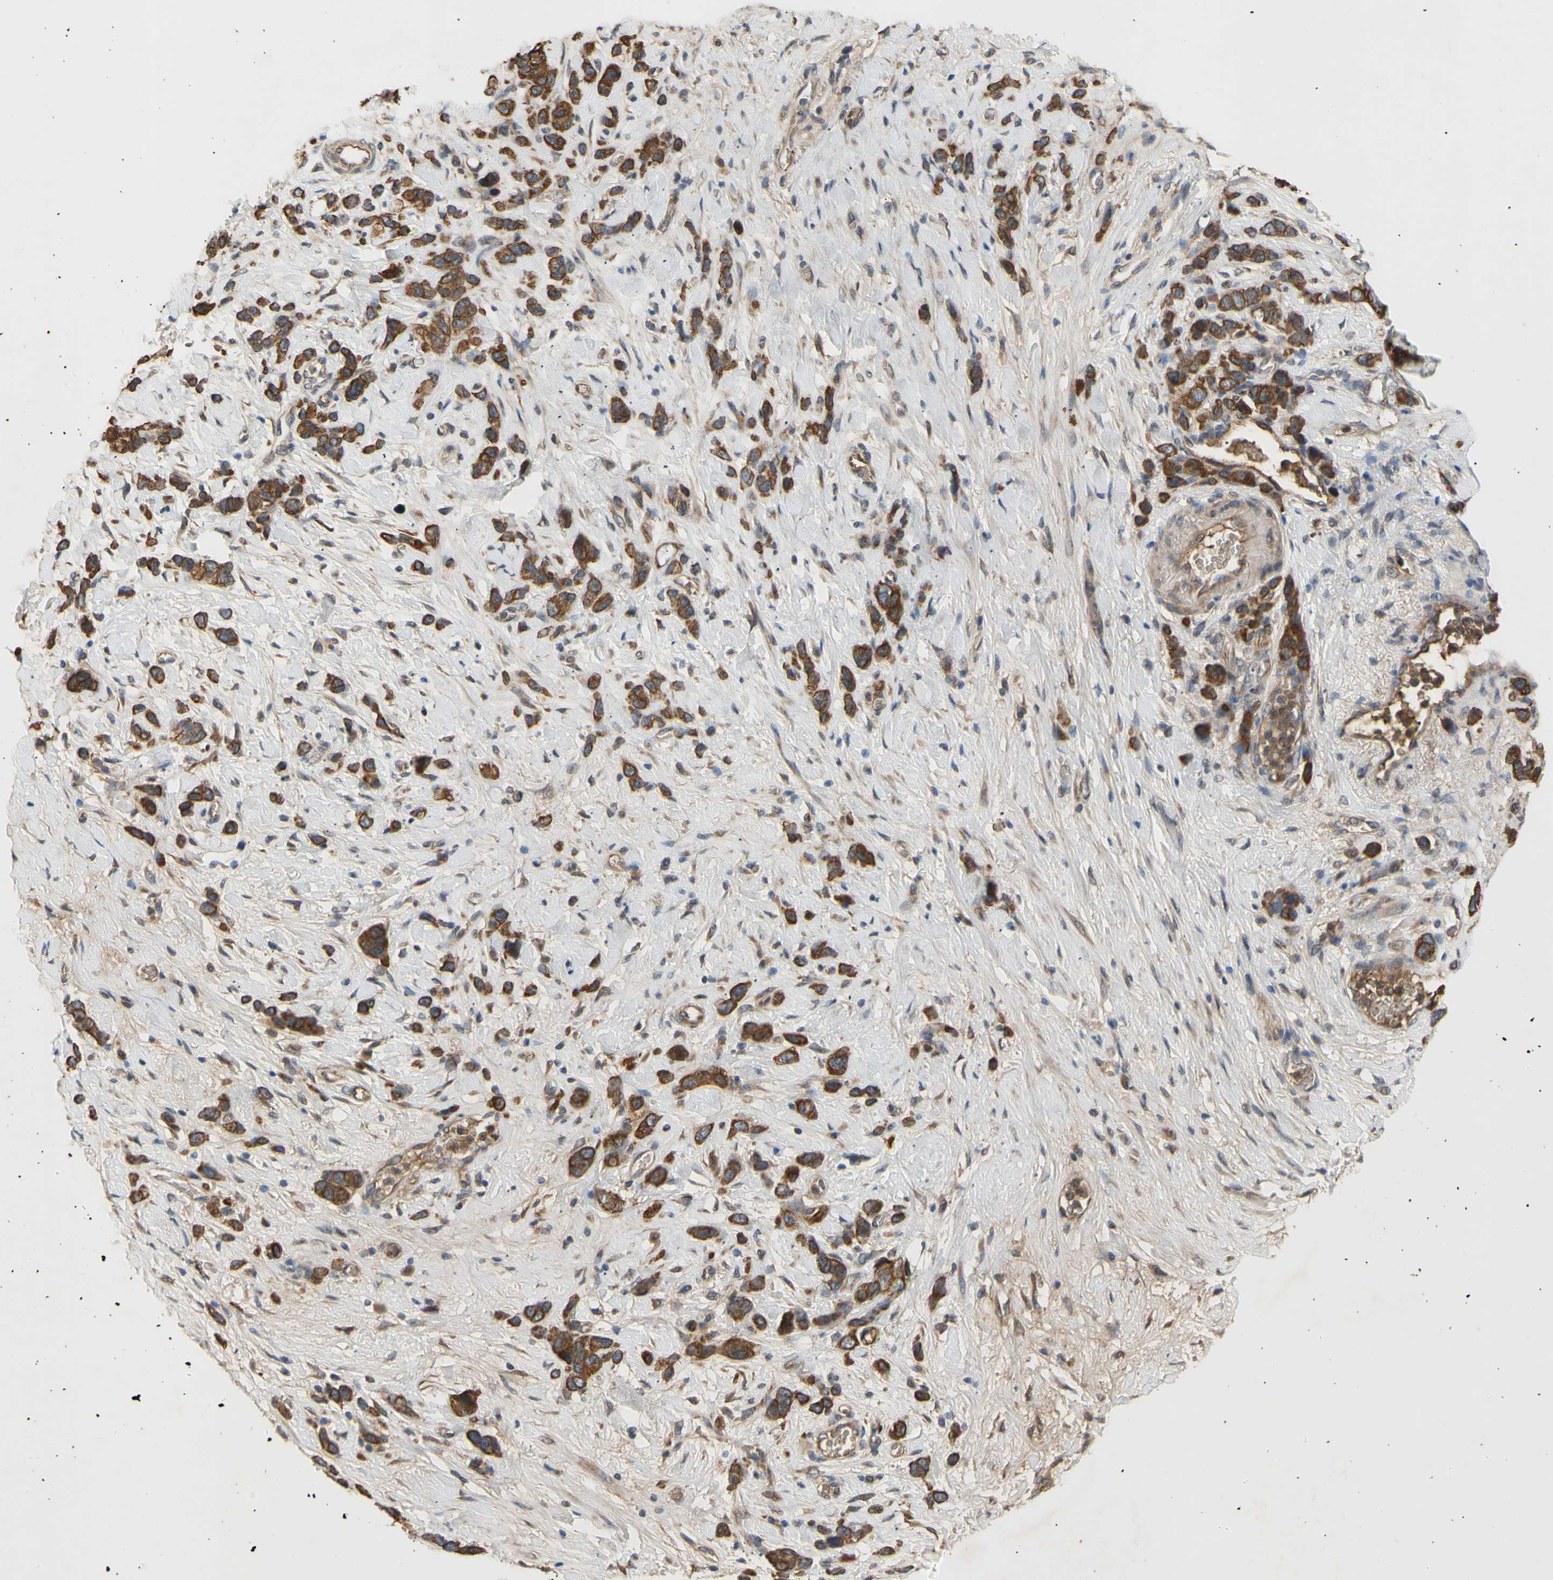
{"staining": {"intensity": "strong", "quantity": ">75%", "location": "cytoplasmic/membranous"}, "tissue": "stomach cancer", "cell_type": "Tumor cells", "image_type": "cancer", "snomed": [{"axis": "morphology", "description": "Adenocarcinoma, NOS"}, {"axis": "morphology", "description": "Adenocarcinoma, High grade"}, {"axis": "topography", "description": "Stomach, upper"}, {"axis": "topography", "description": "Stomach, lower"}], "caption": "A high-resolution micrograph shows immunohistochemistry staining of high-grade adenocarcinoma (stomach), which shows strong cytoplasmic/membranous staining in approximately >75% of tumor cells.", "gene": "PKN1", "patient": {"sex": "female", "age": 65}}